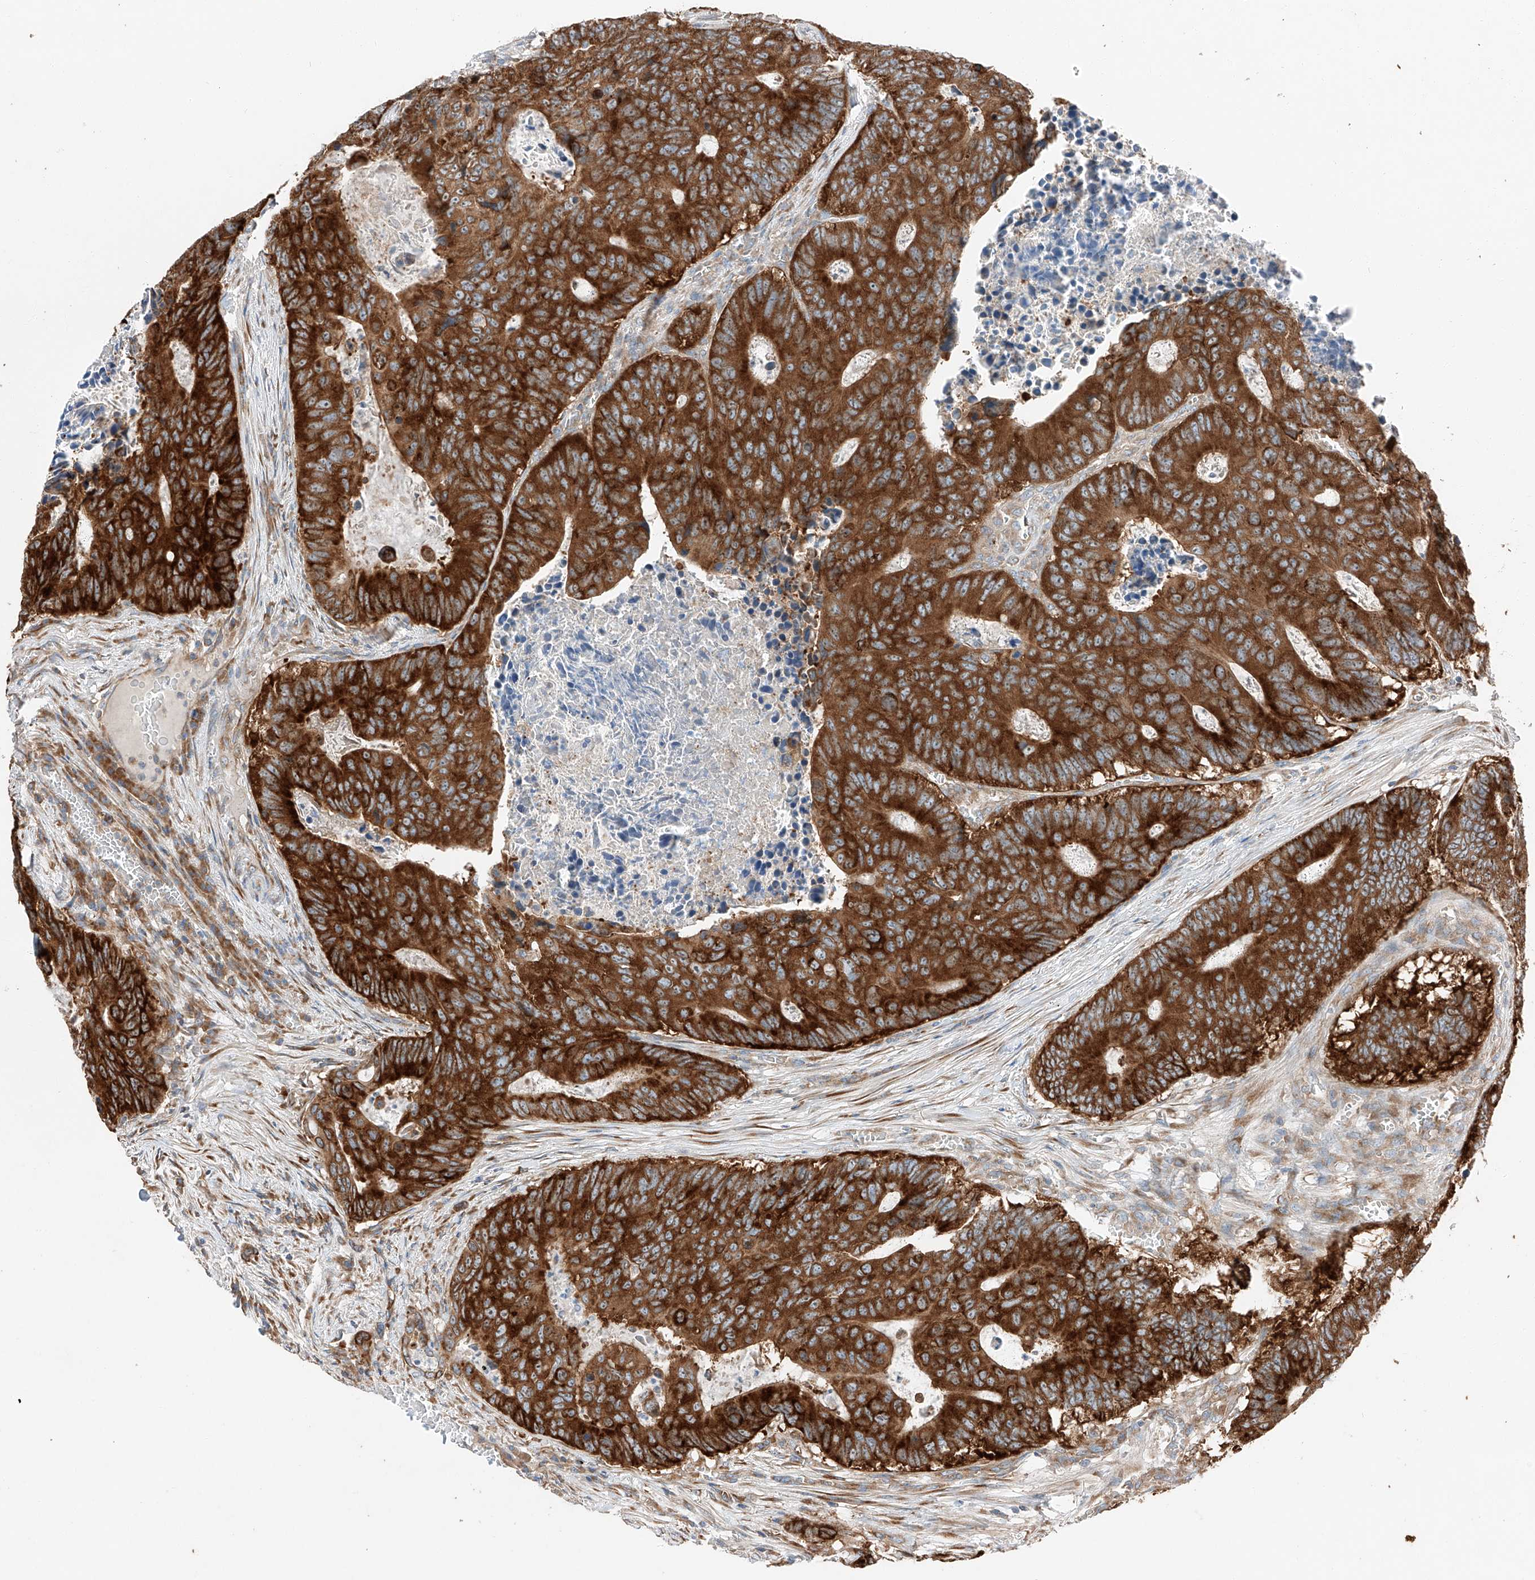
{"staining": {"intensity": "strong", "quantity": ">75%", "location": "cytoplasmic/membranous"}, "tissue": "colorectal cancer", "cell_type": "Tumor cells", "image_type": "cancer", "snomed": [{"axis": "morphology", "description": "Adenocarcinoma, NOS"}, {"axis": "topography", "description": "Colon"}], "caption": "A histopathology image of human colorectal adenocarcinoma stained for a protein exhibits strong cytoplasmic/membranous brown staining in tumor cells.", "gene": "ZC3H15", "patient": {"sex": "male", "age": 87}}